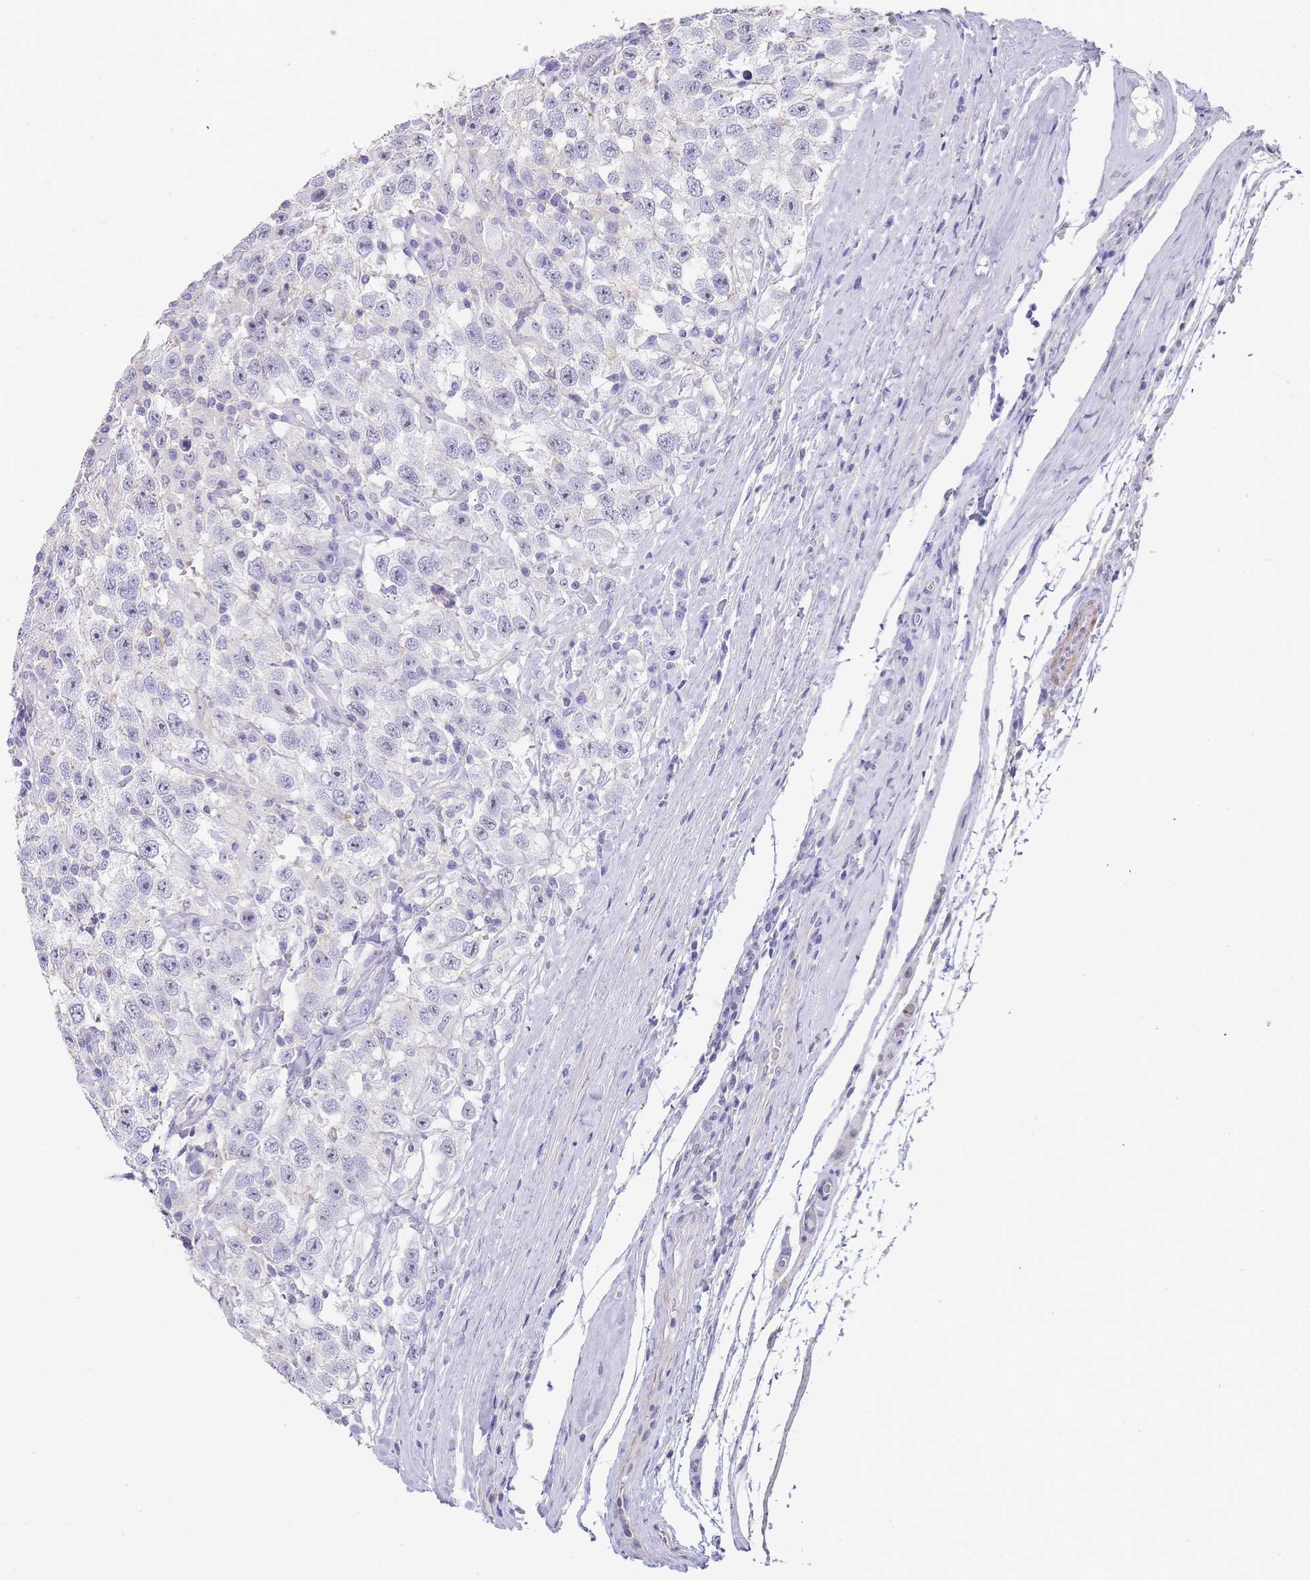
{"staining": {"intensity": "negative", "quantity": "none", "location": "none"}, "tissue": "testis cancer", "cell_type": "Tumor cells", "image_type": "cancer", "snomed": [{"axis": "morphology", "description": "Seminoma, NOS"}, {"axis": "topography", "description": "Testis"}], "caption": "Tumor cells are negative for brown protein staining in seminoma (testis).", "gene": "NOP14", "patient": {"sex": "male", "age": 41}}